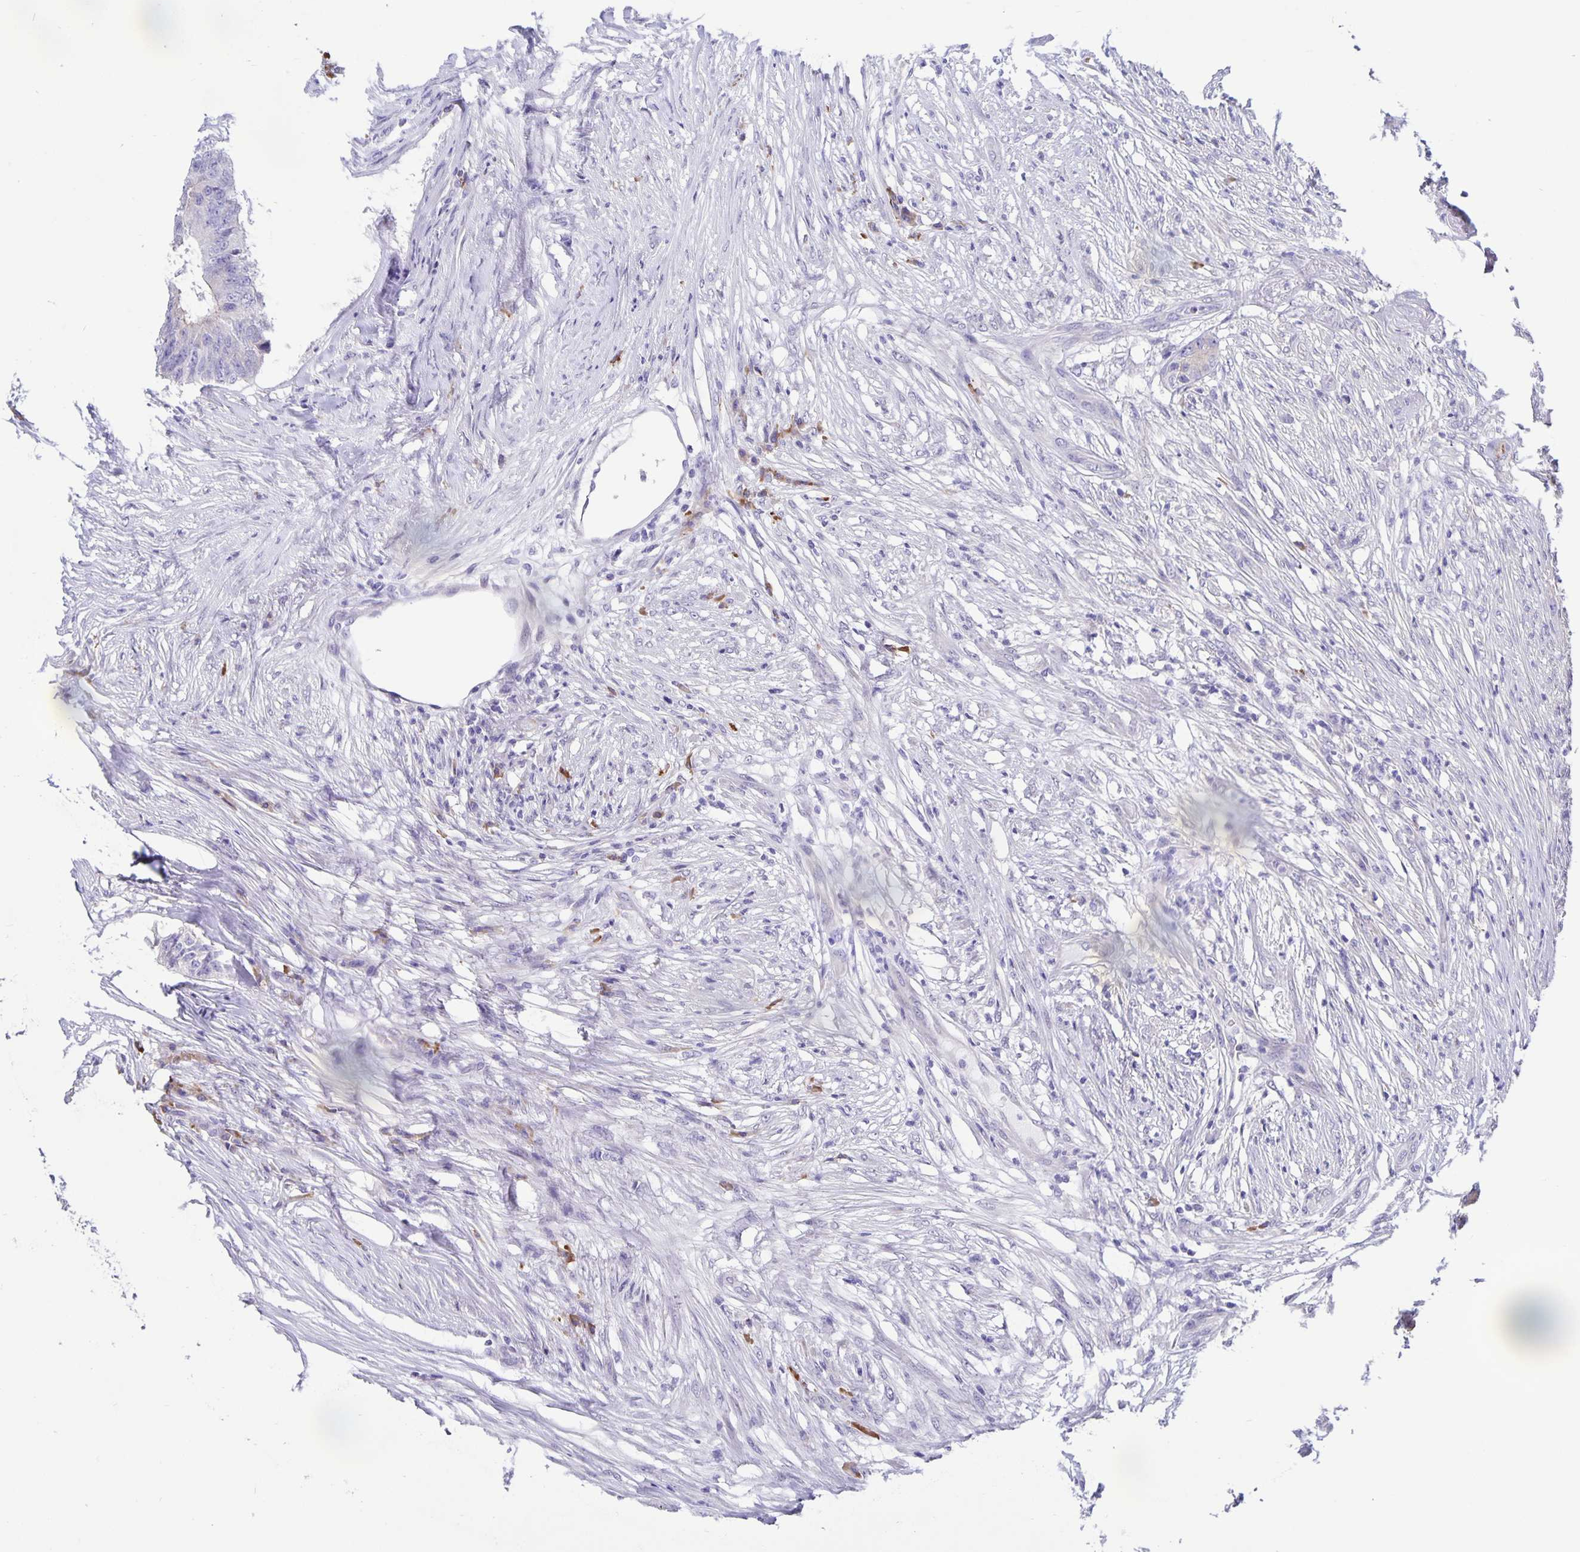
{"staining": {"intensity": "moderate", "quantity": "<25%", "location": "cytoplasmic/membranous"}, "tissue": "colorectal cancer", "cell_type": "Tumor cells", "image_type": "cancer", "snomed": [{"axis": "morphology", "description": "Adenocarcinoma, NOS"}, {"axis": "topography", "description": "Colon"}], "caption": "A high-resolution histopathology image shows immunohistochemistry staining of adenocarcinoma (colorectal), which demonstrates moderate cytoplasmic/membranous positivity in about <25% of tumor cells.", "gene": "ERMN", "patient": {"sex": "male", "age": 71}}